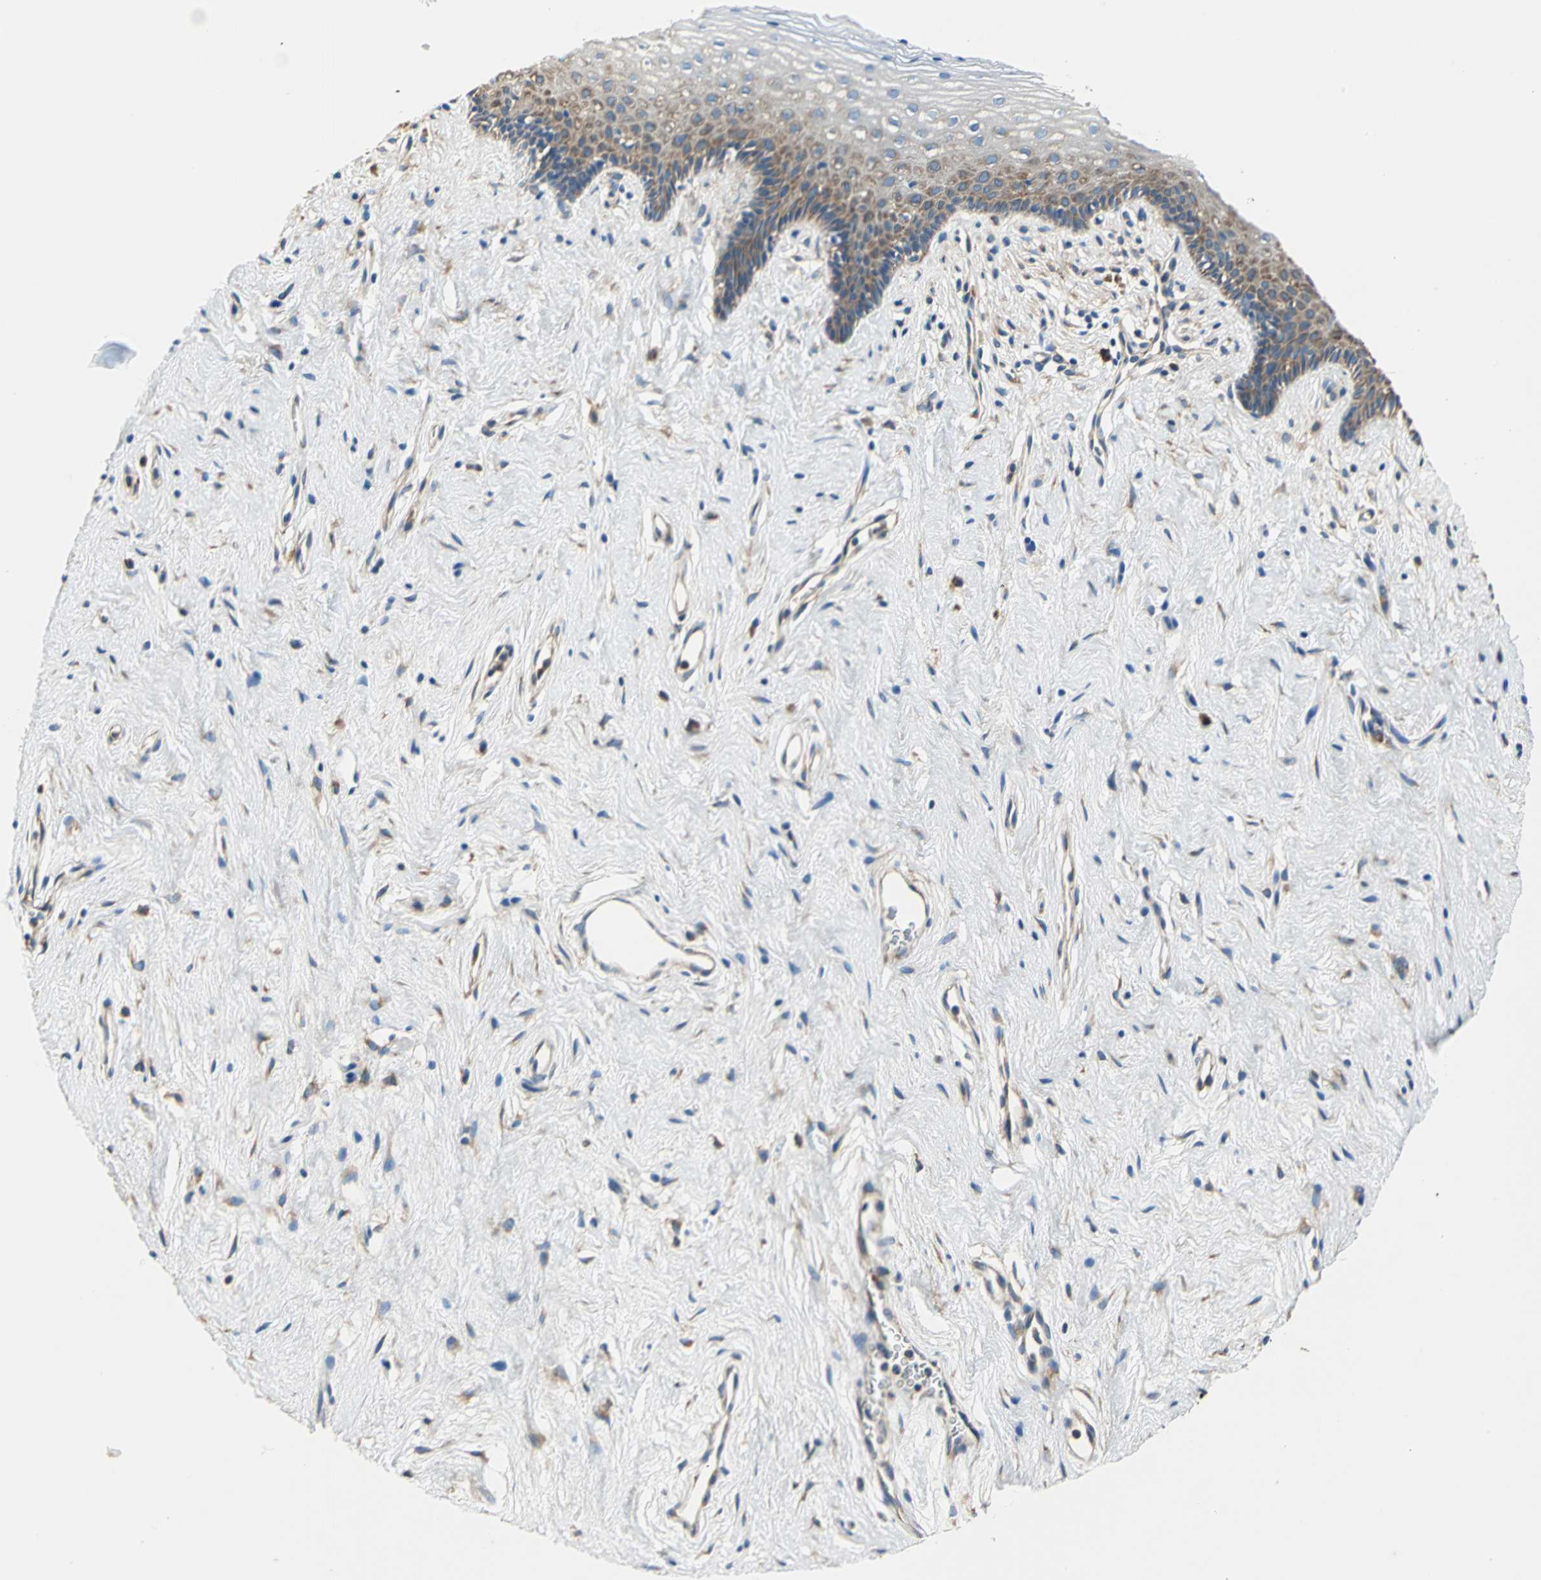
{"staining": {"intensity": "moderate", "quantity": "25%-75%", "location": "cytoplasmic/membranous"}, "tissue": "vagina", "cell_type": "Squamous epithelial cells", "image_type": "normal", "snomed": [{"axis": "morphology", "description": "Normal tissue, NOS"}, {"axis": "topography", "description": "Vagina"}], "caption": "Immunohistochemical staining of unremarkable human vagina shows moderate cytoplasmic/membranous protein expression in about 25%-75% of squamous epithelial cells. Nuclei are stained in blue.", "gene": "TRIM25", "patient": {"sex": "female", "age": 44}}